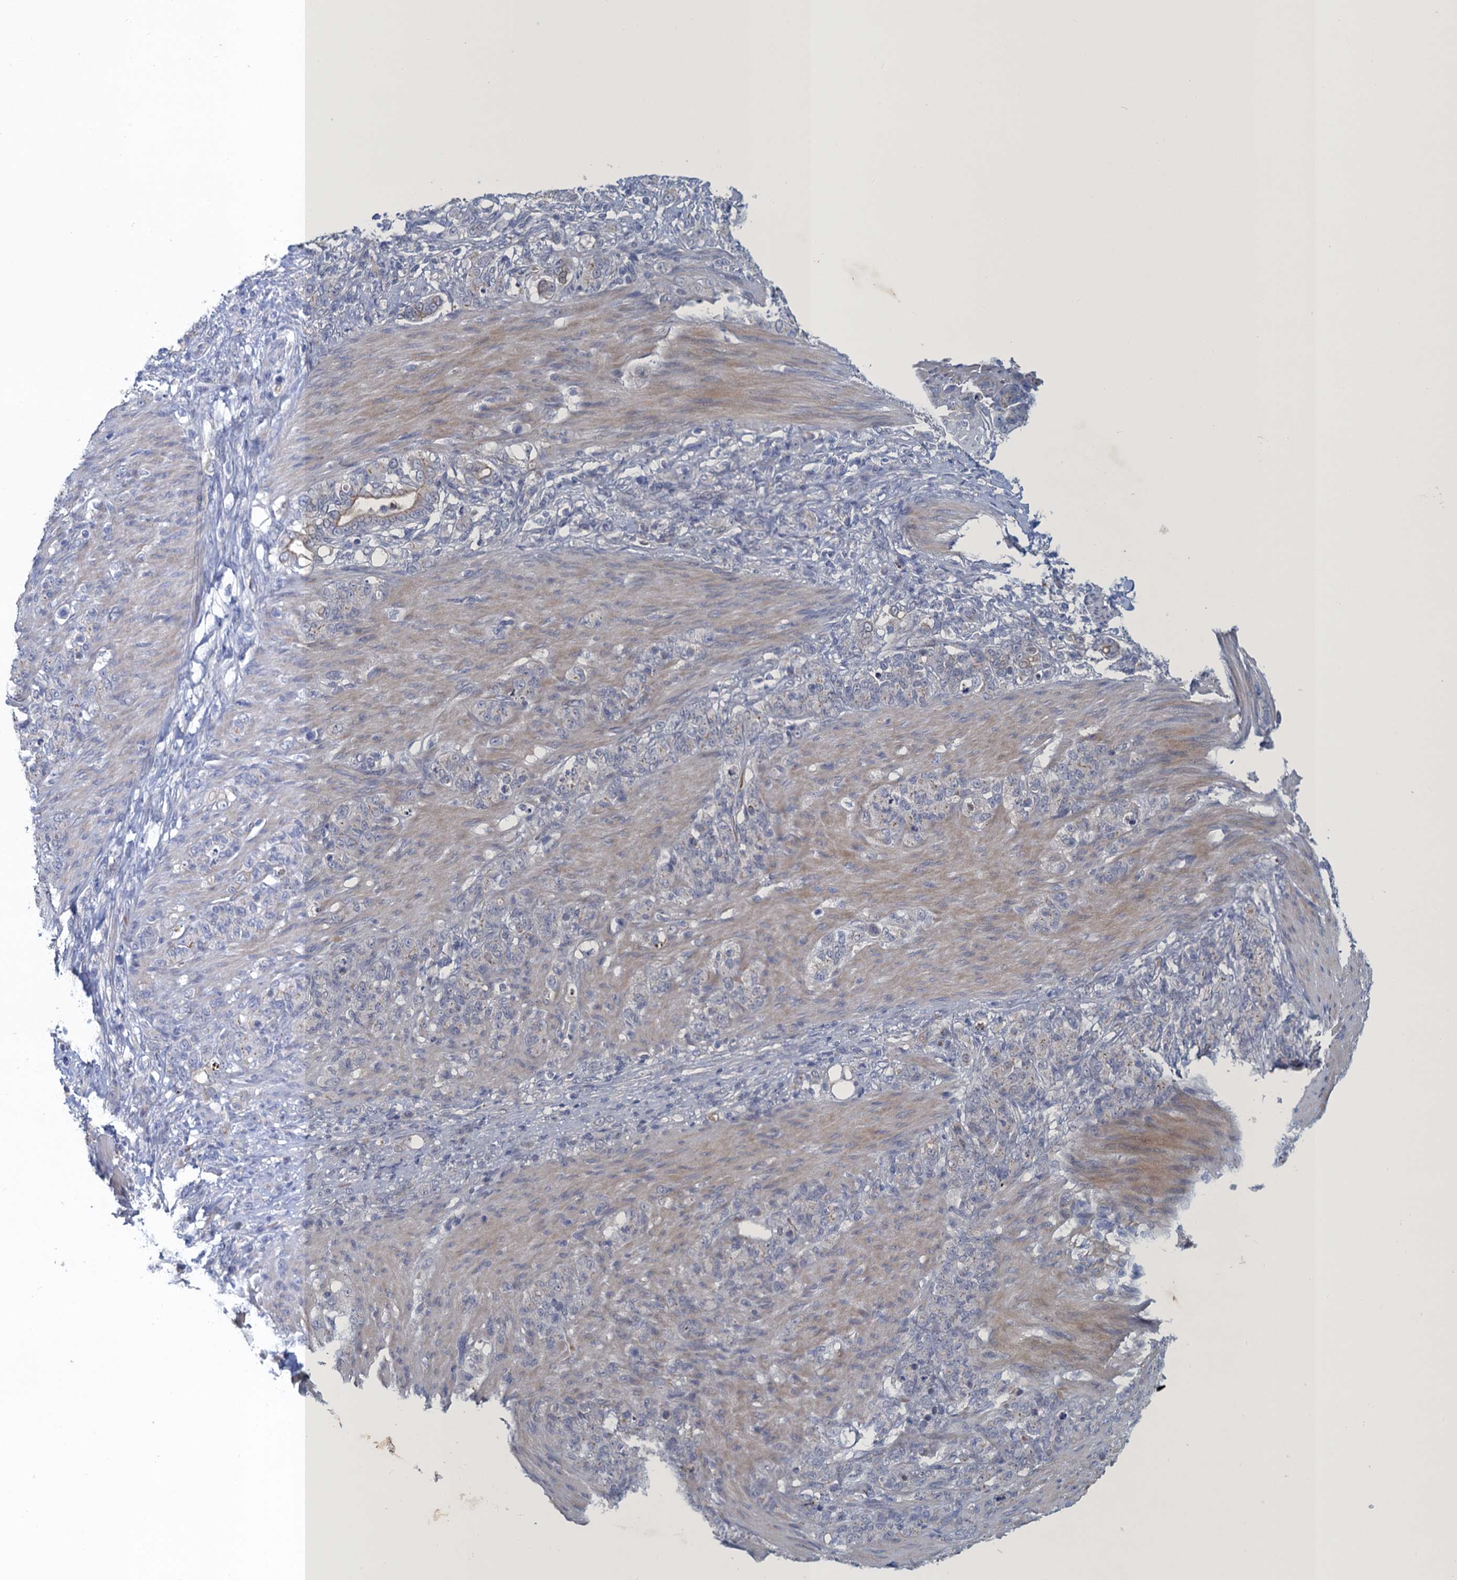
{"staining": {"intensity": "negative", "quantity": "none", "location": "none"}, "tissue": "stomach cancer", "cell_type": "Tumor cells", "image_type": "cancer", "snomed": [{"axis": "morphology", "description": "Adenocarcinoma, NOS"}, {"axis": "topography", "description": "Stomach"}], "caption": "Human adenocarcinoma (stomach) stained for a protein using immunohistochemistry displays no staining in tumor cells.", "gene": "ATOSA", "patient": {"sex": "female", "age": 79}}